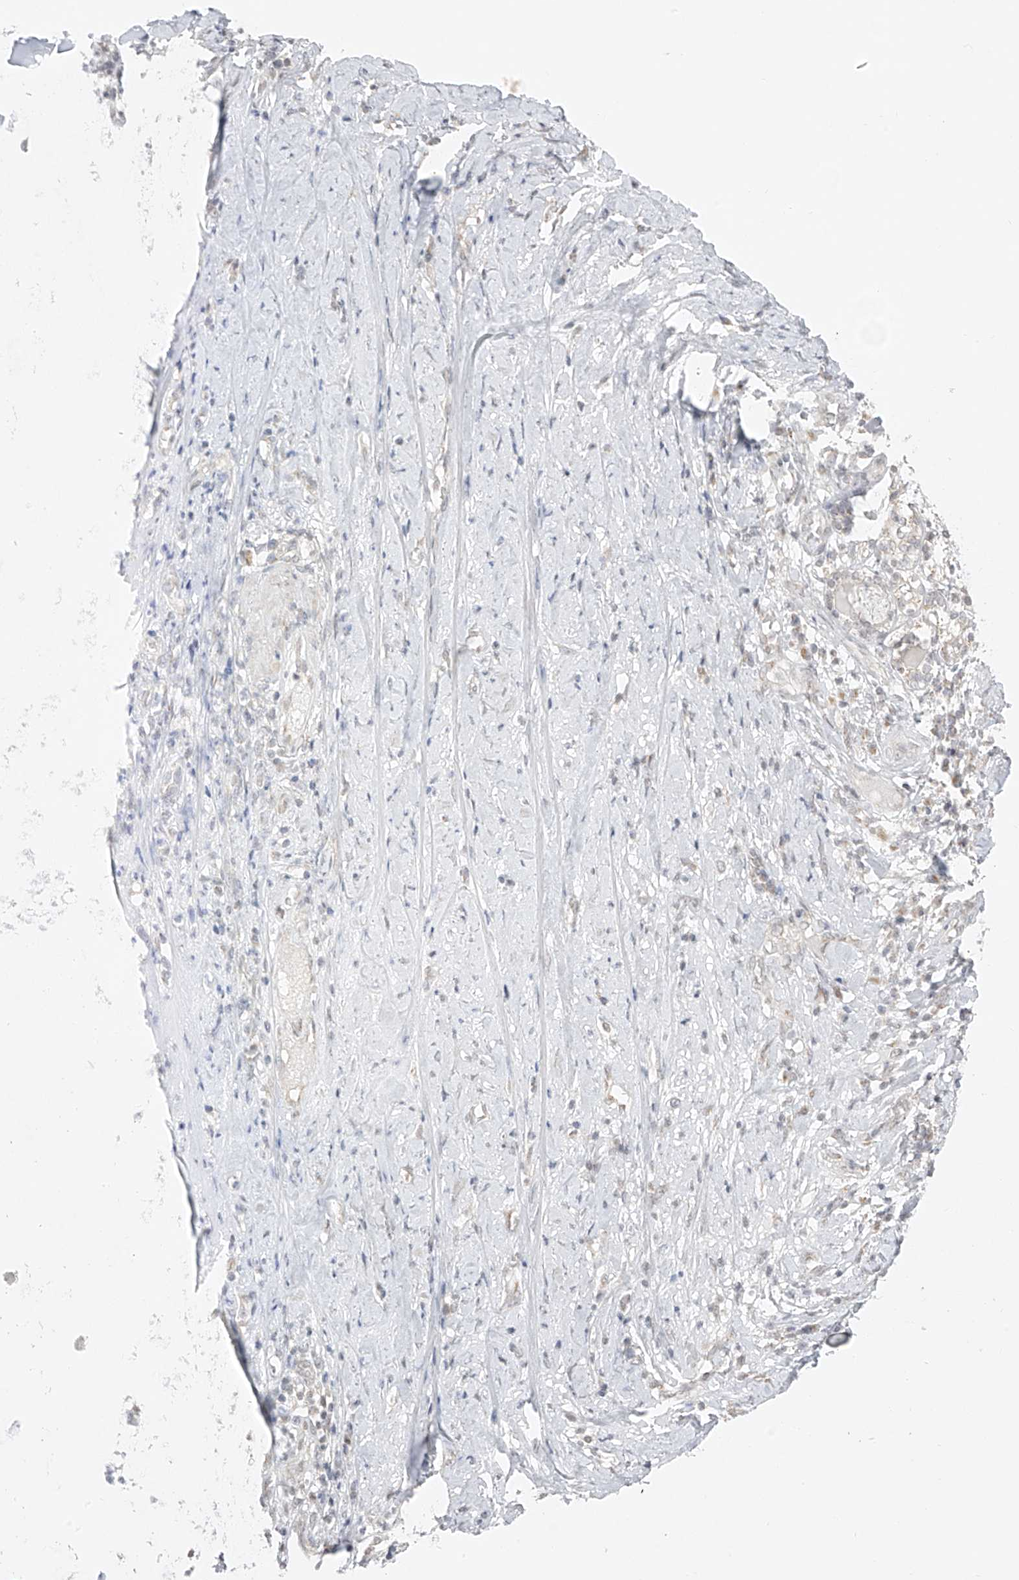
{"staining": {"intensity": "negative", "quantity": "none", "location": "none"}, "tissue": "adipose tissue", "cell_type": "Adipocytes", "image_type": "normal", "snomed": [{"axis": "morphology", "description": "Normal tissue, NOS"}, {"axis": "morphology", "description": "Basal cell carcinoma"}, {"axis": "topography", "description": "Cartilage tissue"}, {"axis": "topography", "description": "Nasopharynx"}, {"axis": "topography", "description": "Oral tissue"}], "caption": "Adipocytes show no significant protein expression in unremarkable adipose tissue.", "gene": "DYRK1B", "patient": {"sex": "female", "age": 77}}